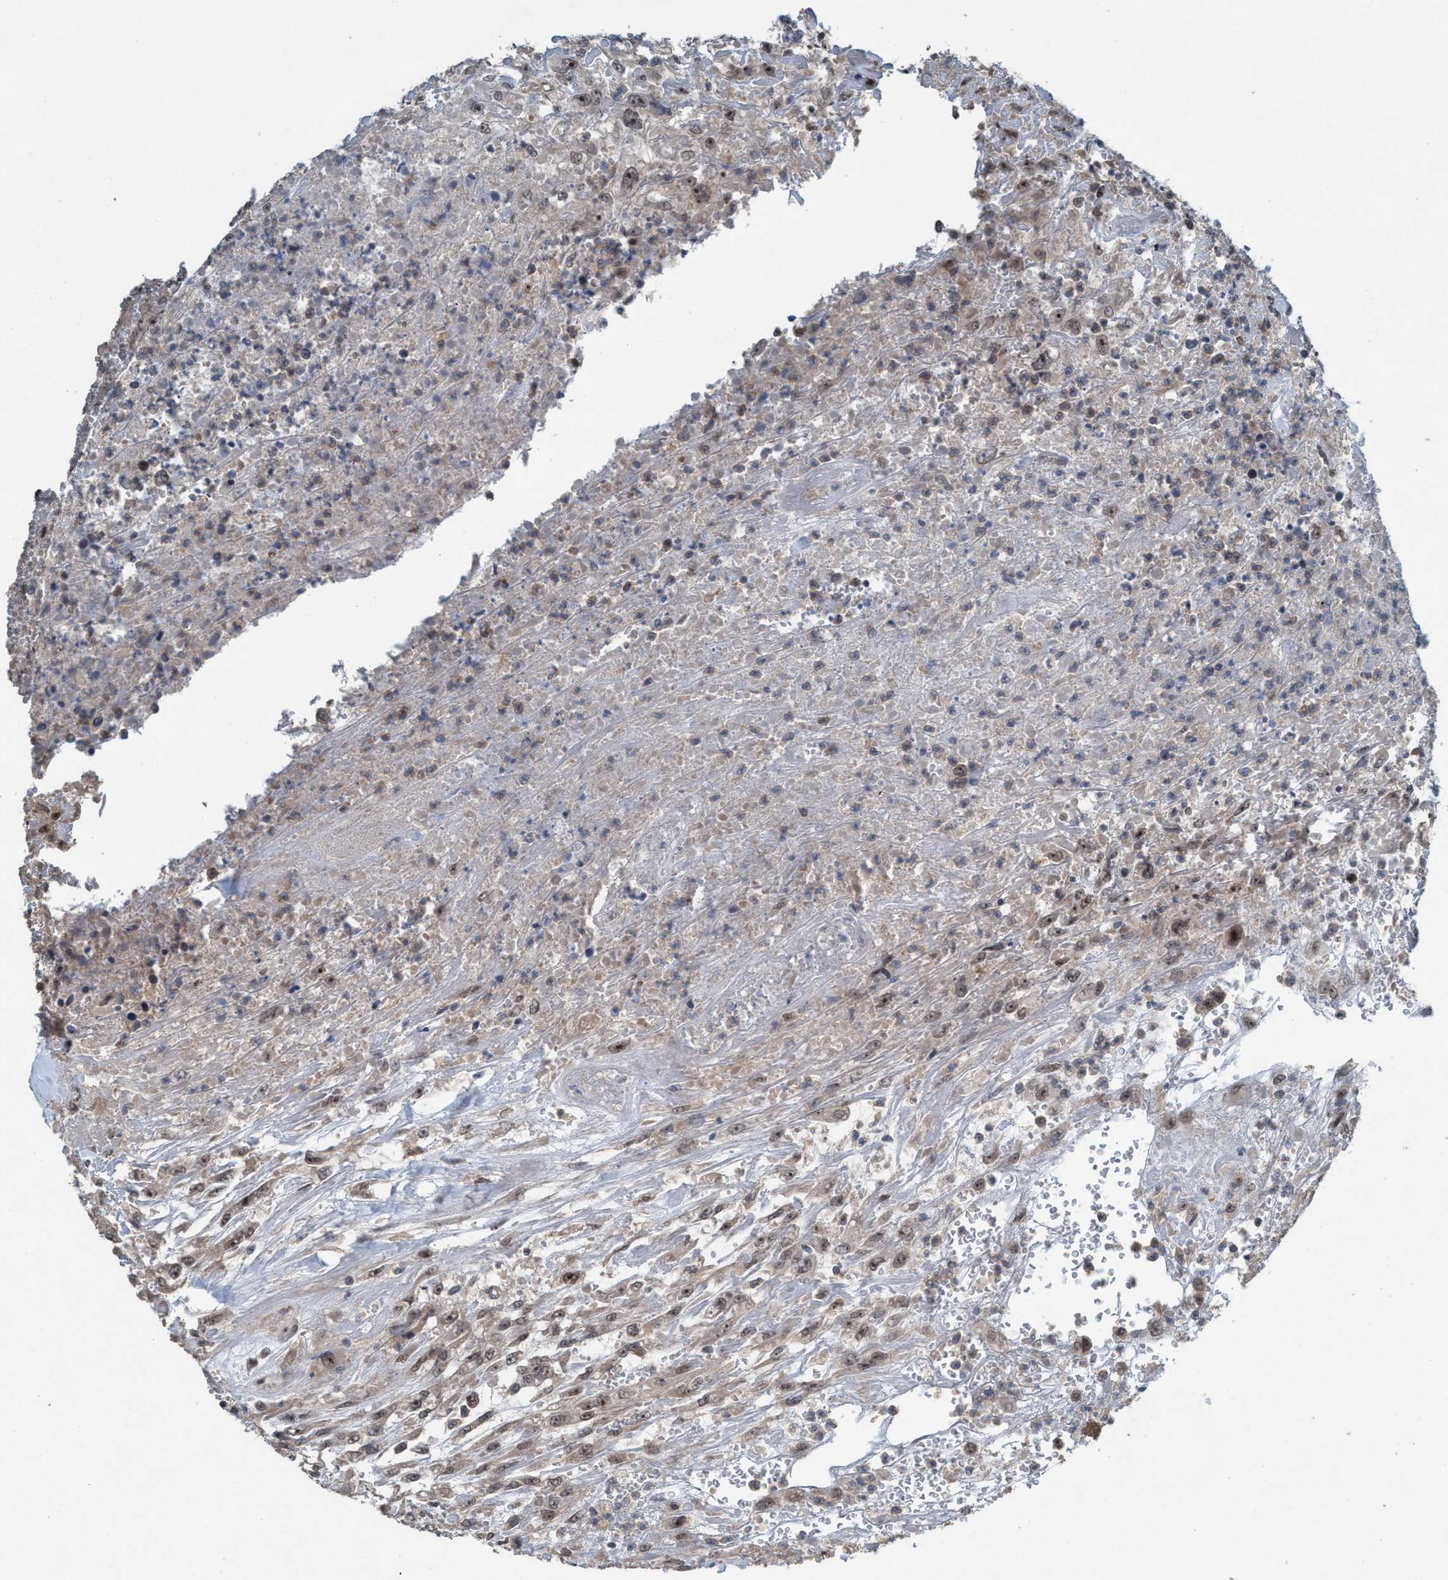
{"staining": {"intensity": "moderate", "quantity": "25%-75%", "location": "nuclear"}, "tissue": "urothelial cancer", "cell_type": "Tumor cells", "image_type": "cancer", "snomed": [{"axis": "morphology", "description": "Urothelial carcinoma, High grade"}, {"axis": "topography", "description": "Urinary bladder"}], "caption": "Urothelial carcinoma (high-grade) was stained to show a protein in brown. There is medium levels of moderate nuclear expression in about 25%-75% of tumor cells. The staining was performed using DAB, with brown indicating positive protein expression. Nuclei are stained blue with hematoxylin.", "gene": "NISCH", "patient": {"sex": "male", "age": 46}}